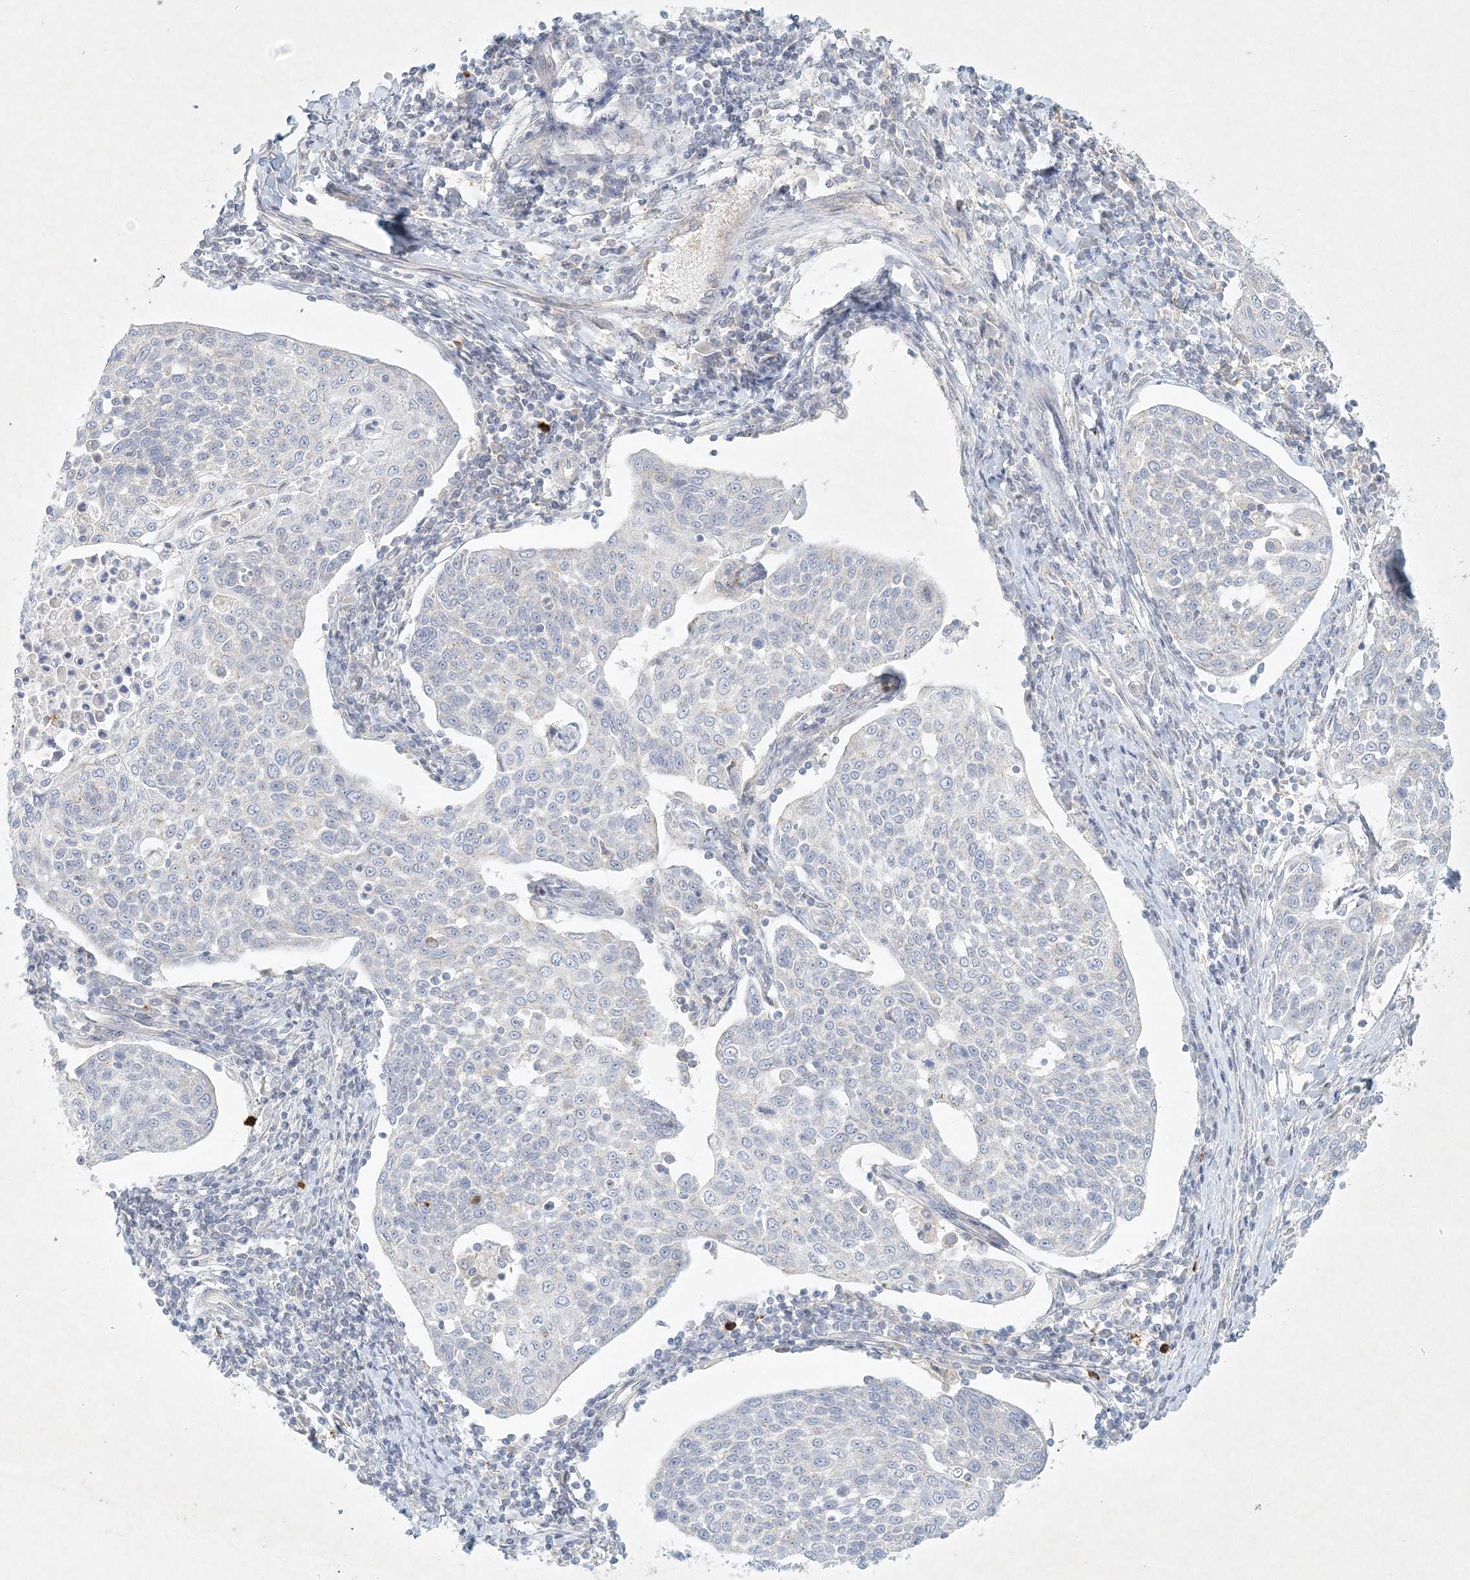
{"staining": {"intensity": "negative", "quantity": "none", "location": "none"}, "tissue": "cervical cancer", "cell_type": "Tumor cells", "image_type": "cancer", "snomed": [{"axis": "morphology", "description": "Squamous cell carcinoma, NOS"}, {"axis": "topography", "description": "Cervix"}], "caption": "Cervical cancer stained for a protein using IHC exhibits no staining tumor cells.", "gene": "STK11IP", "patient": {"sex": "female", "age": 34}}